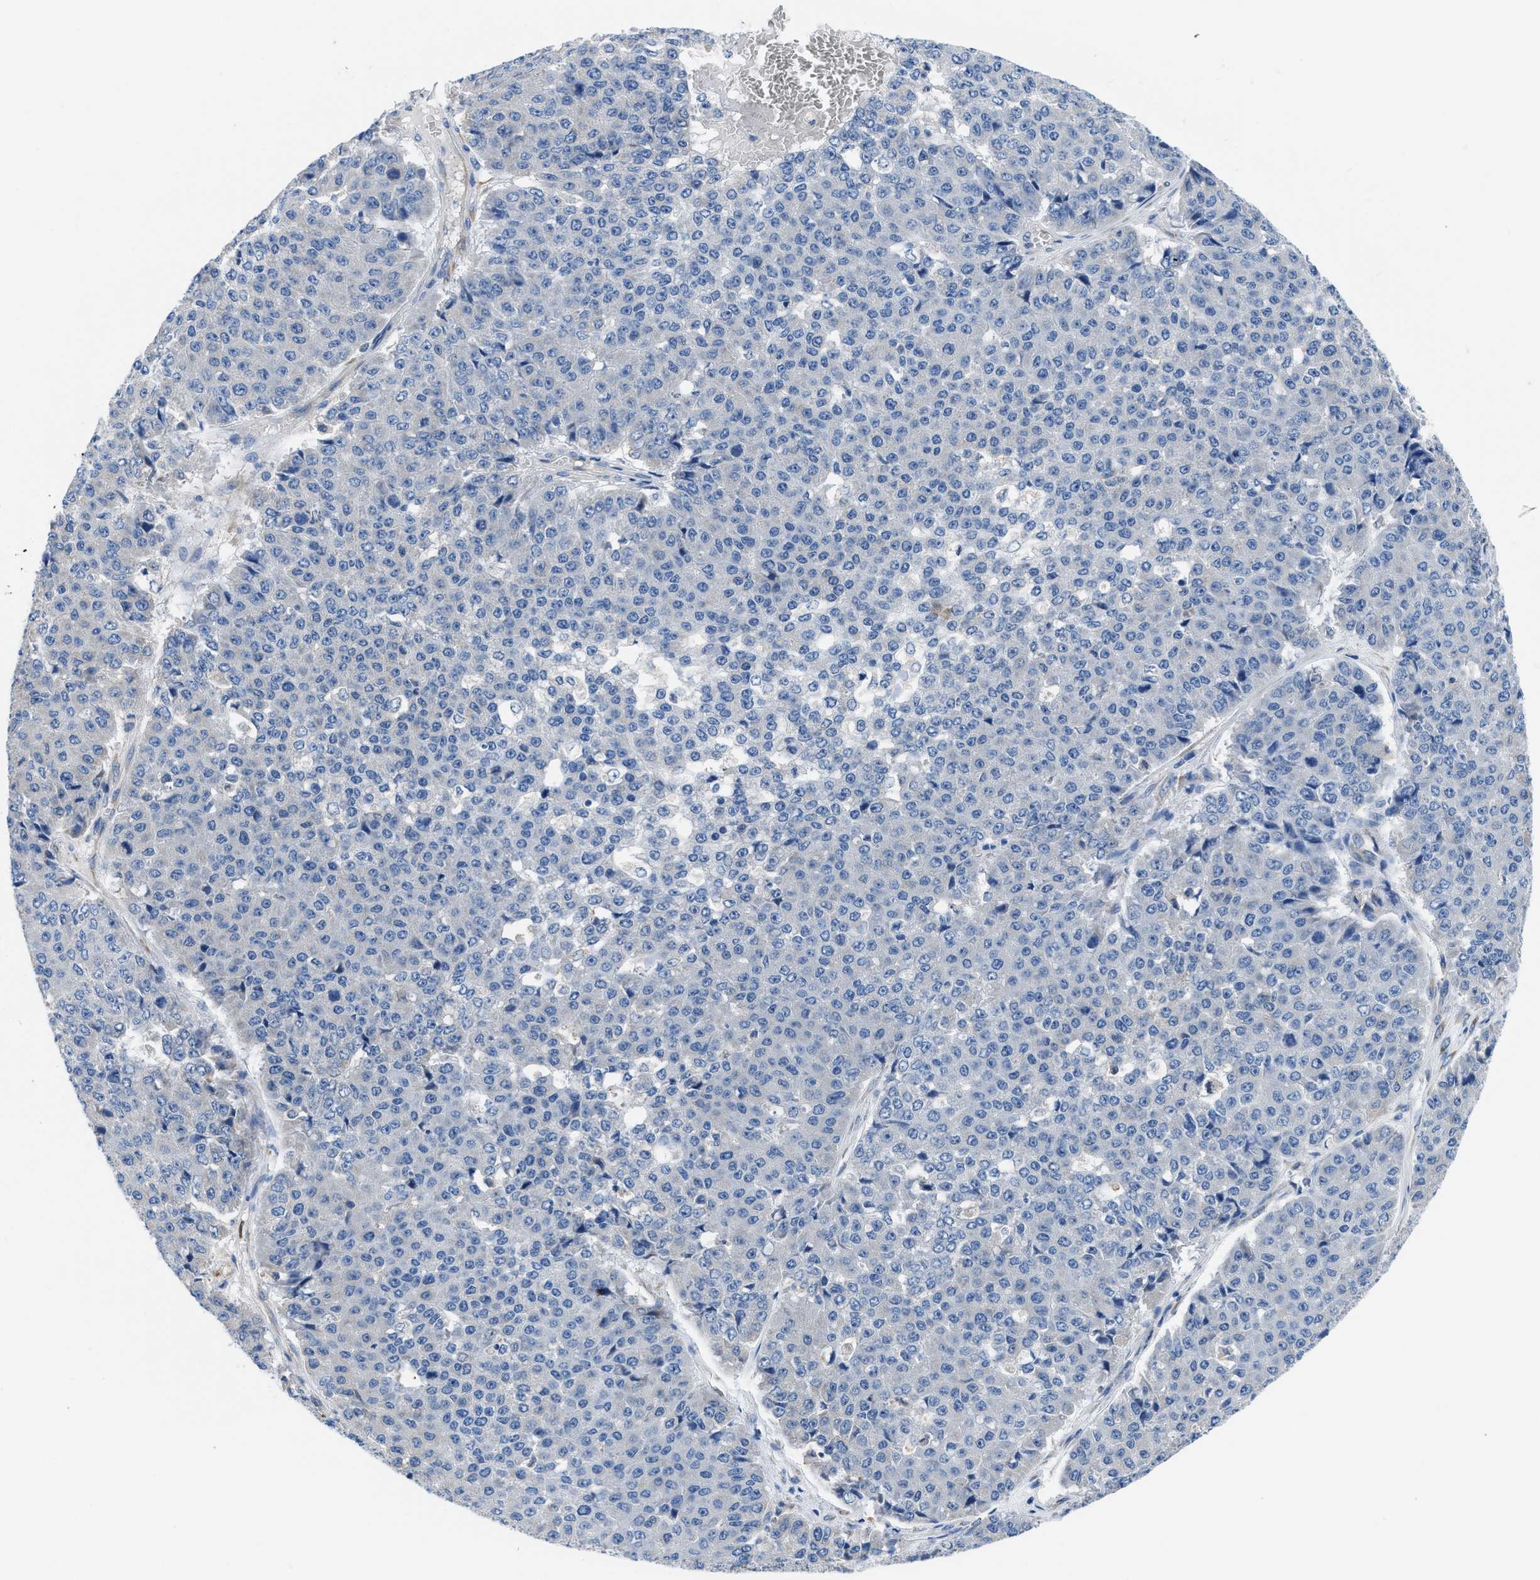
{"staining": {"intensity": "negative", "quantity": "none", "location": "none"}, "tissue": "pancreatic cancer", "cell_type": "Tumor cells", "image_type": "cancer", "snomed": [{"axis": "morphology", "description": "Adenocarcinoma, NOS"}, {"axis": "topography", "description": "Pancreas"}], "caption": "DAB immunohistochemical staining of human pancreatic cancer (adenocarcinoma) shows no significant staining in tumor cells. The staining is performed using DAB (3,3'-diaminobenzidine) brown chromogen with nuclei counter-stained in using hematoxylin.", "gene": "BNC2", "patient": {"sex": "male", "age": 50}}